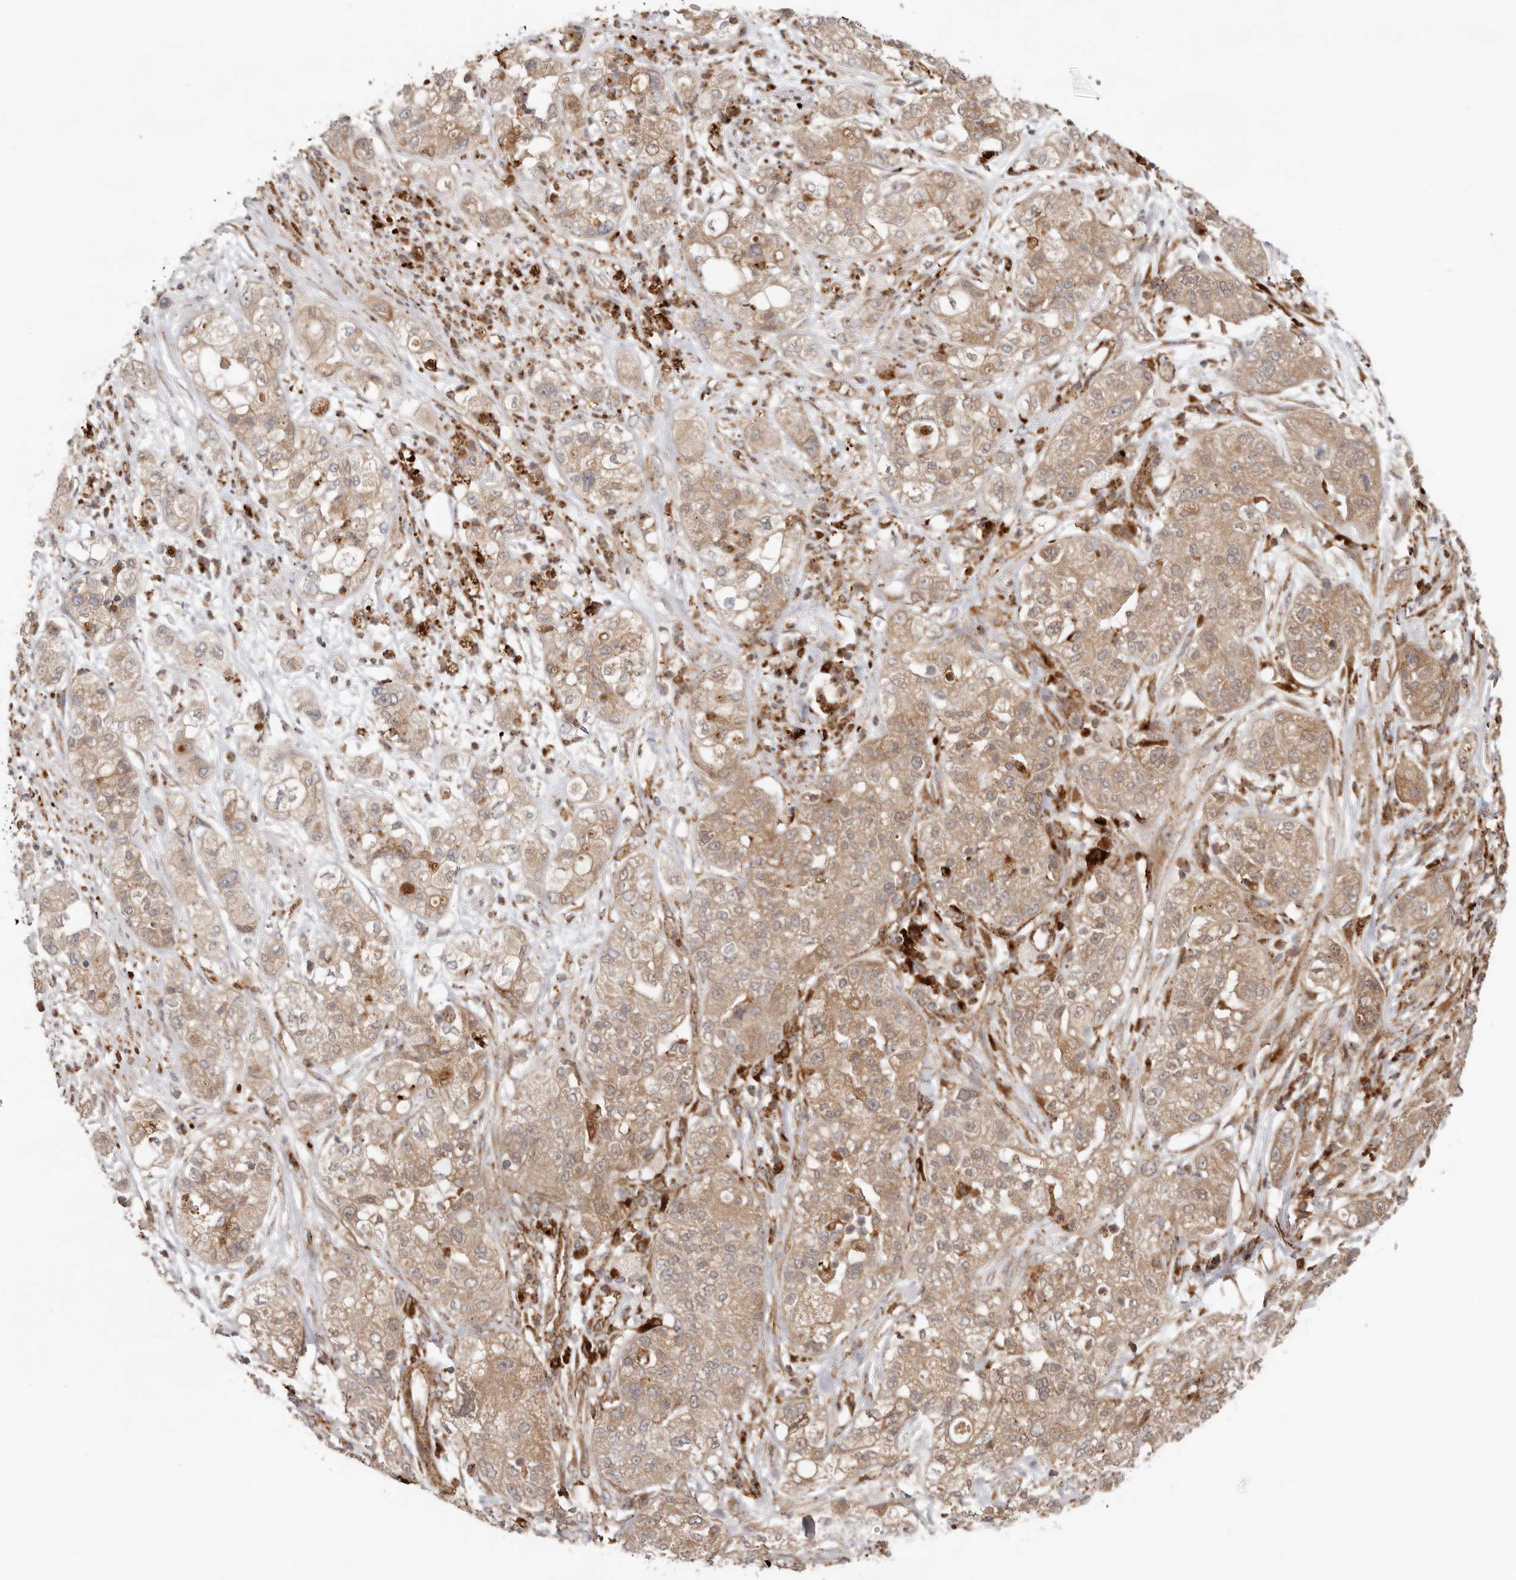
{"staining": {"intensity": "moderate", "quantity": ">75%", "location": "cytoplasmic/membranous"}, "tissue": "pancreatic cancer", "cell_type": "Tumor cells", "image_type": "cancer", "snomed": [{"axis": "morphology", "description": "Adenocarcinoma, NOS"}, {"axis": "topography", "description": "Pancreas"}], "caption": "Adenocarcinoma (pancreatic) stained with IHC demonstrates moderate cytoplasmic/membranous staining in about >75% of tumor cells.", "gene": "GRN", "patient": {"sex": "female", "age": 78}}